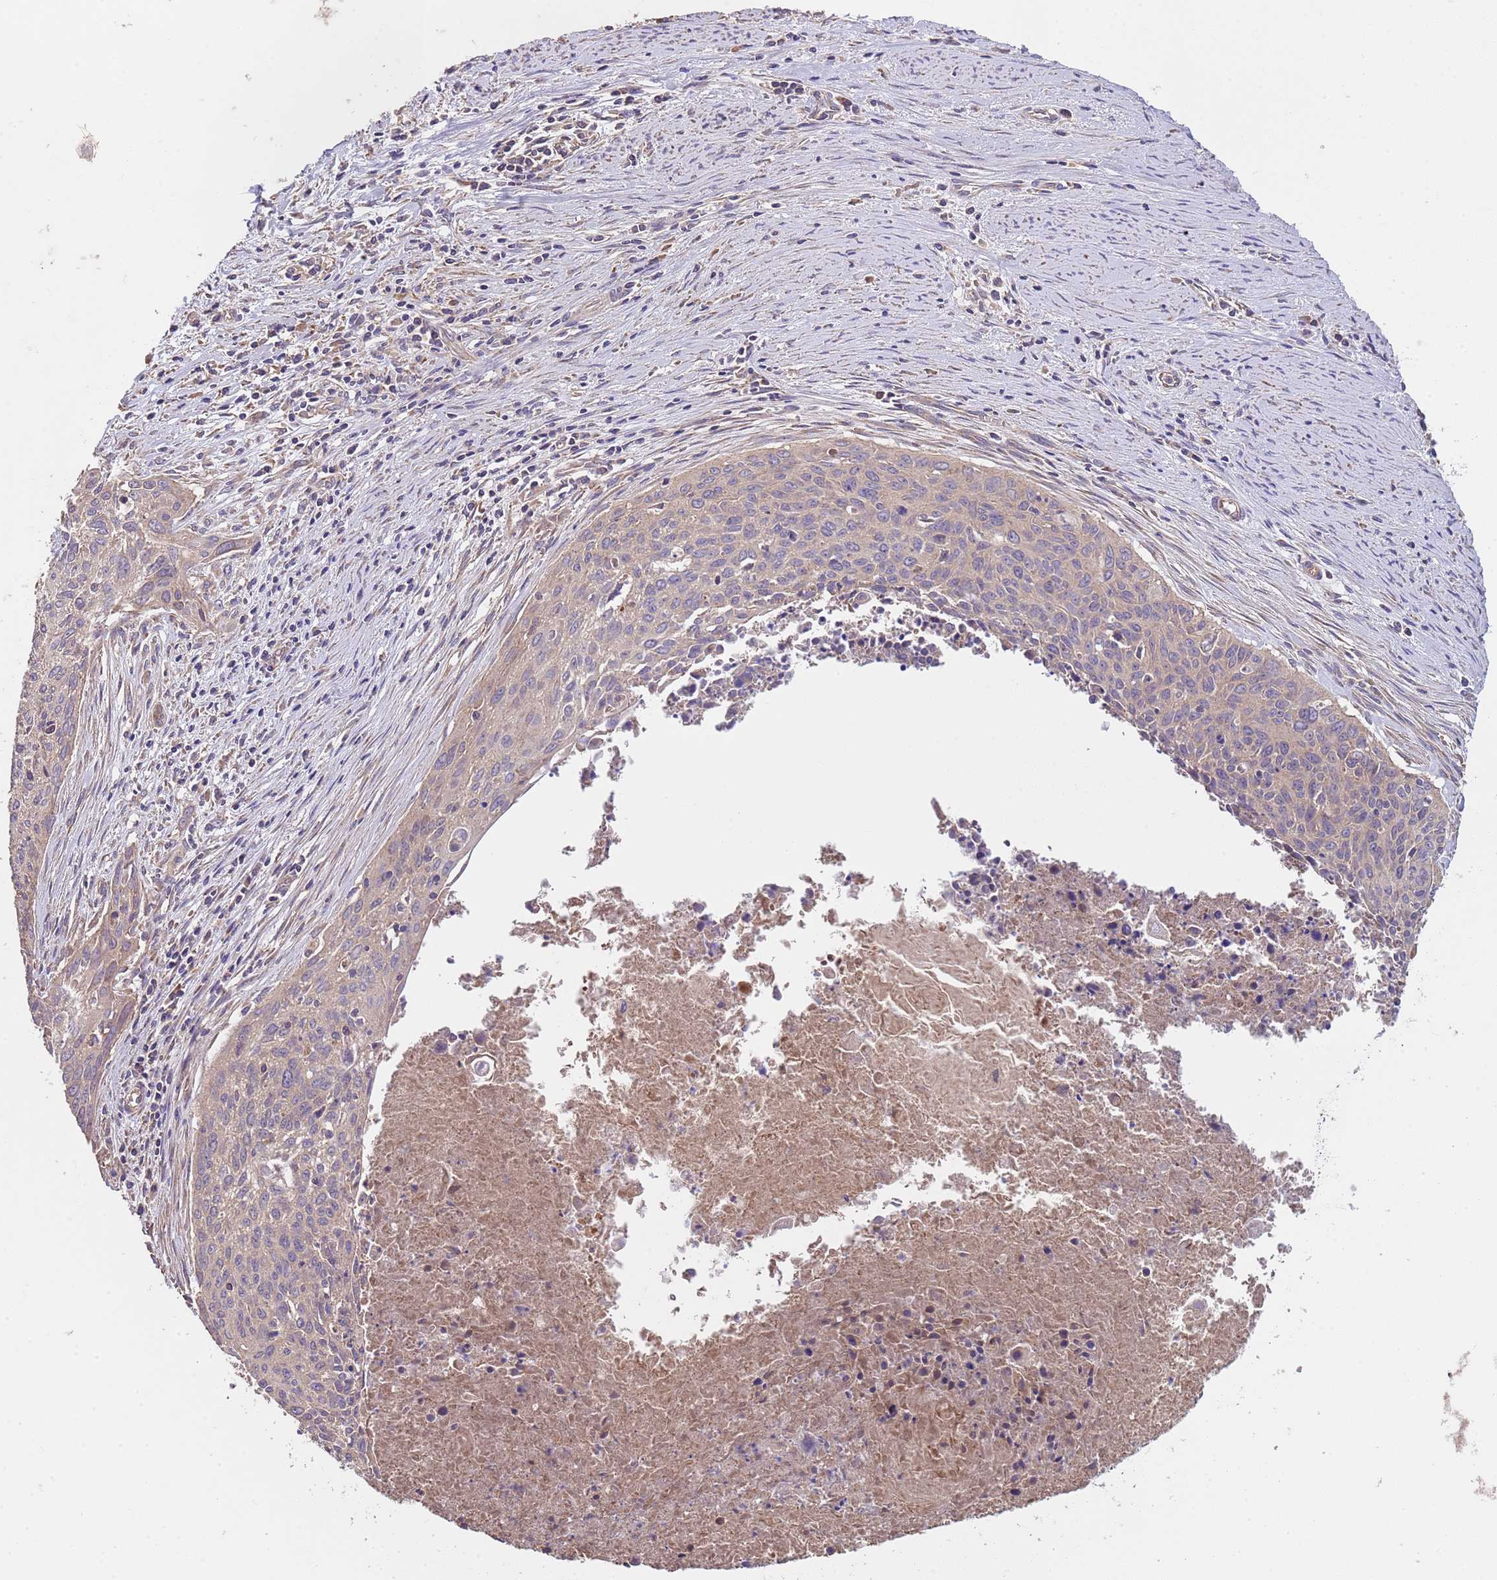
{"staining": {"intensity": "negative", "quantity": "none", "location": "none"}, "tissue": "cervical cancer", "cell_type": "Tumor cells", "image_type": "cancer", "snomed": [{"axis": "morphology", "description": "Squamous cell carcinoma, NOS"}, {"axis": "topography", "description": "Cervix"}], "caption": "A histopathology image of cervical cancer (squamous cell carcinoma) stained for a protein displays no brown staining in tumor cells. Nuclei are stained in blue.", "gene": "EEF1AKMT1", "patient": {"sex": "female", "age": 55}}